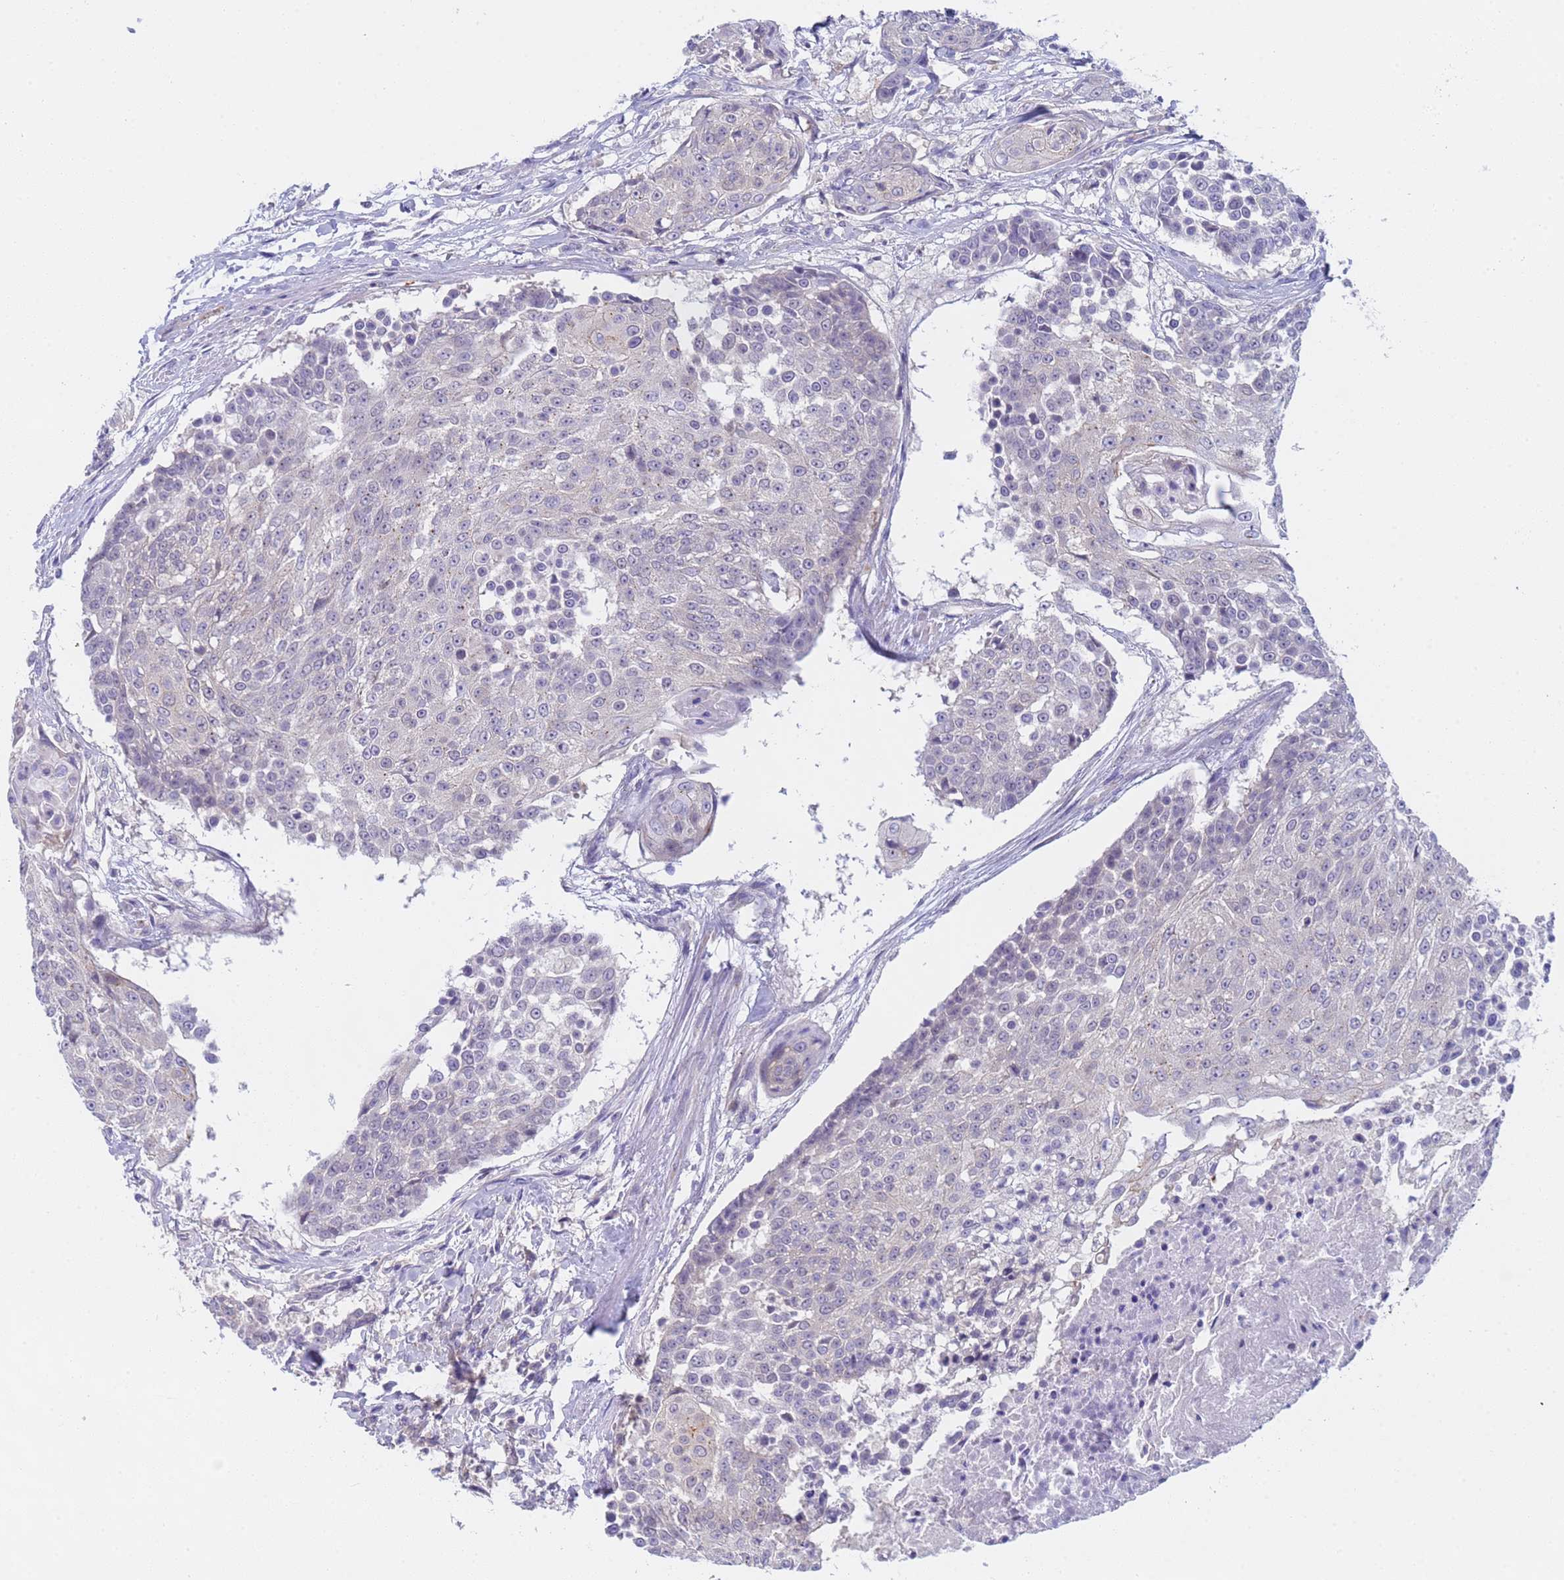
{"staining": {"intensity": "negative", "quantity": "none", "location": "none"}, "tissue": "urothelial cancer", "cell_type": "Tumor cells", "image_type": "cancer", "snomed": [{"axis": "morphology", "description": "Urothelial carcinoma, High grade"}, {"axis": "topography", "description": "Urinary bladder"}], "caption": "IHC of human urothelial carcinoma (high-grade) demonstrates no staining in tumor cells.", "gene": "CAPN7", "patient": {"sex": "female", "age": 63}}